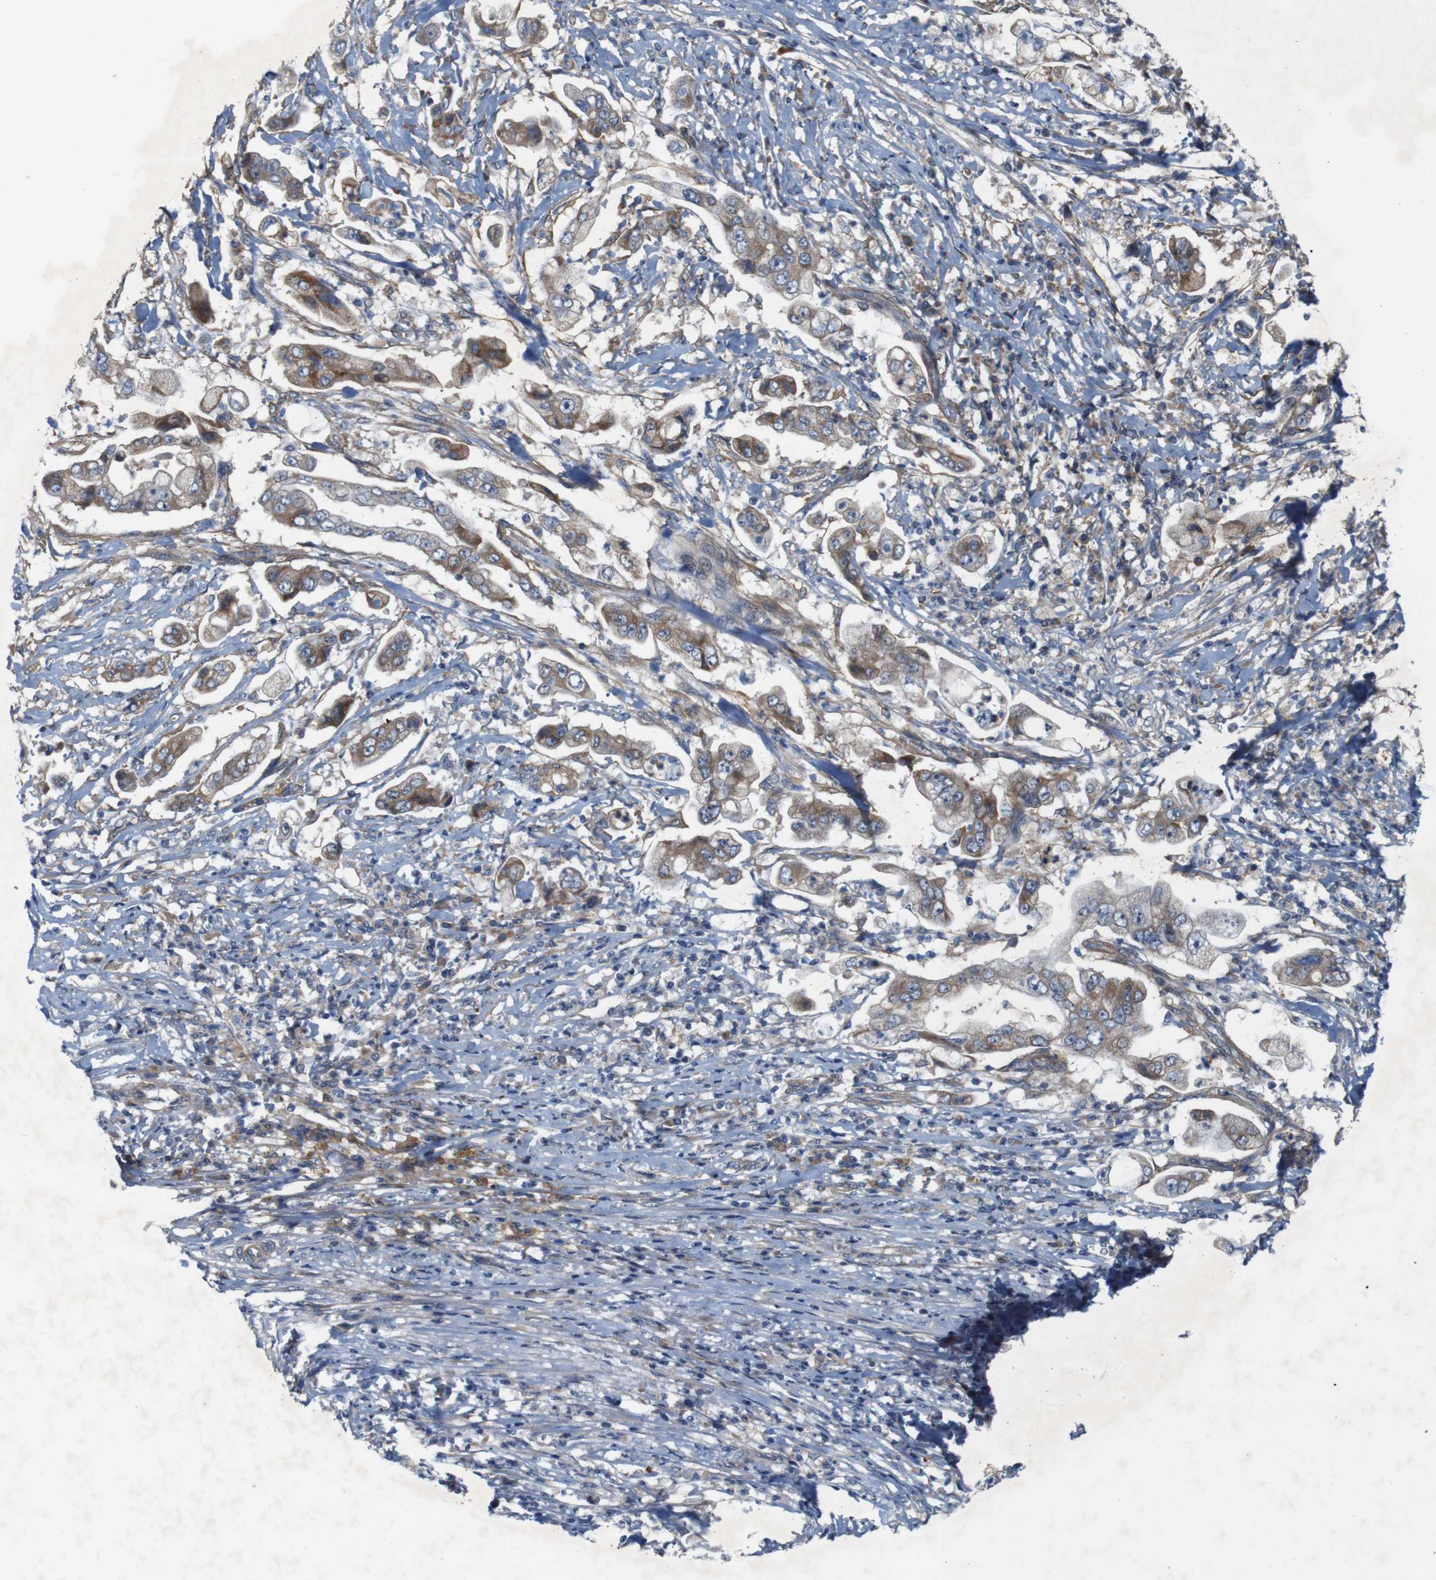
{"staining": {"intensity": "moderate", "quantity": ">75%", "location": "cytoplasmic/membranous"}, "tissue": "stomach cancer", "cell_type": "Tumor cells", "image_type": "cancer", "snomed": [{"axis": "morphology", "description": "Adenocarcinoma, NOS"}, {"axis": "topography", "description": "Stomach"}], "caption": "Immunohistochemistry photomicrograph of human stomach cancer stained for a protein (brown), which displays medium levels of moderate cytoplasmic/membranous staining in about >75% of tumor cells.", "gene": "SIGLEC8", "patient": {"sex": "male", "age": 62}}